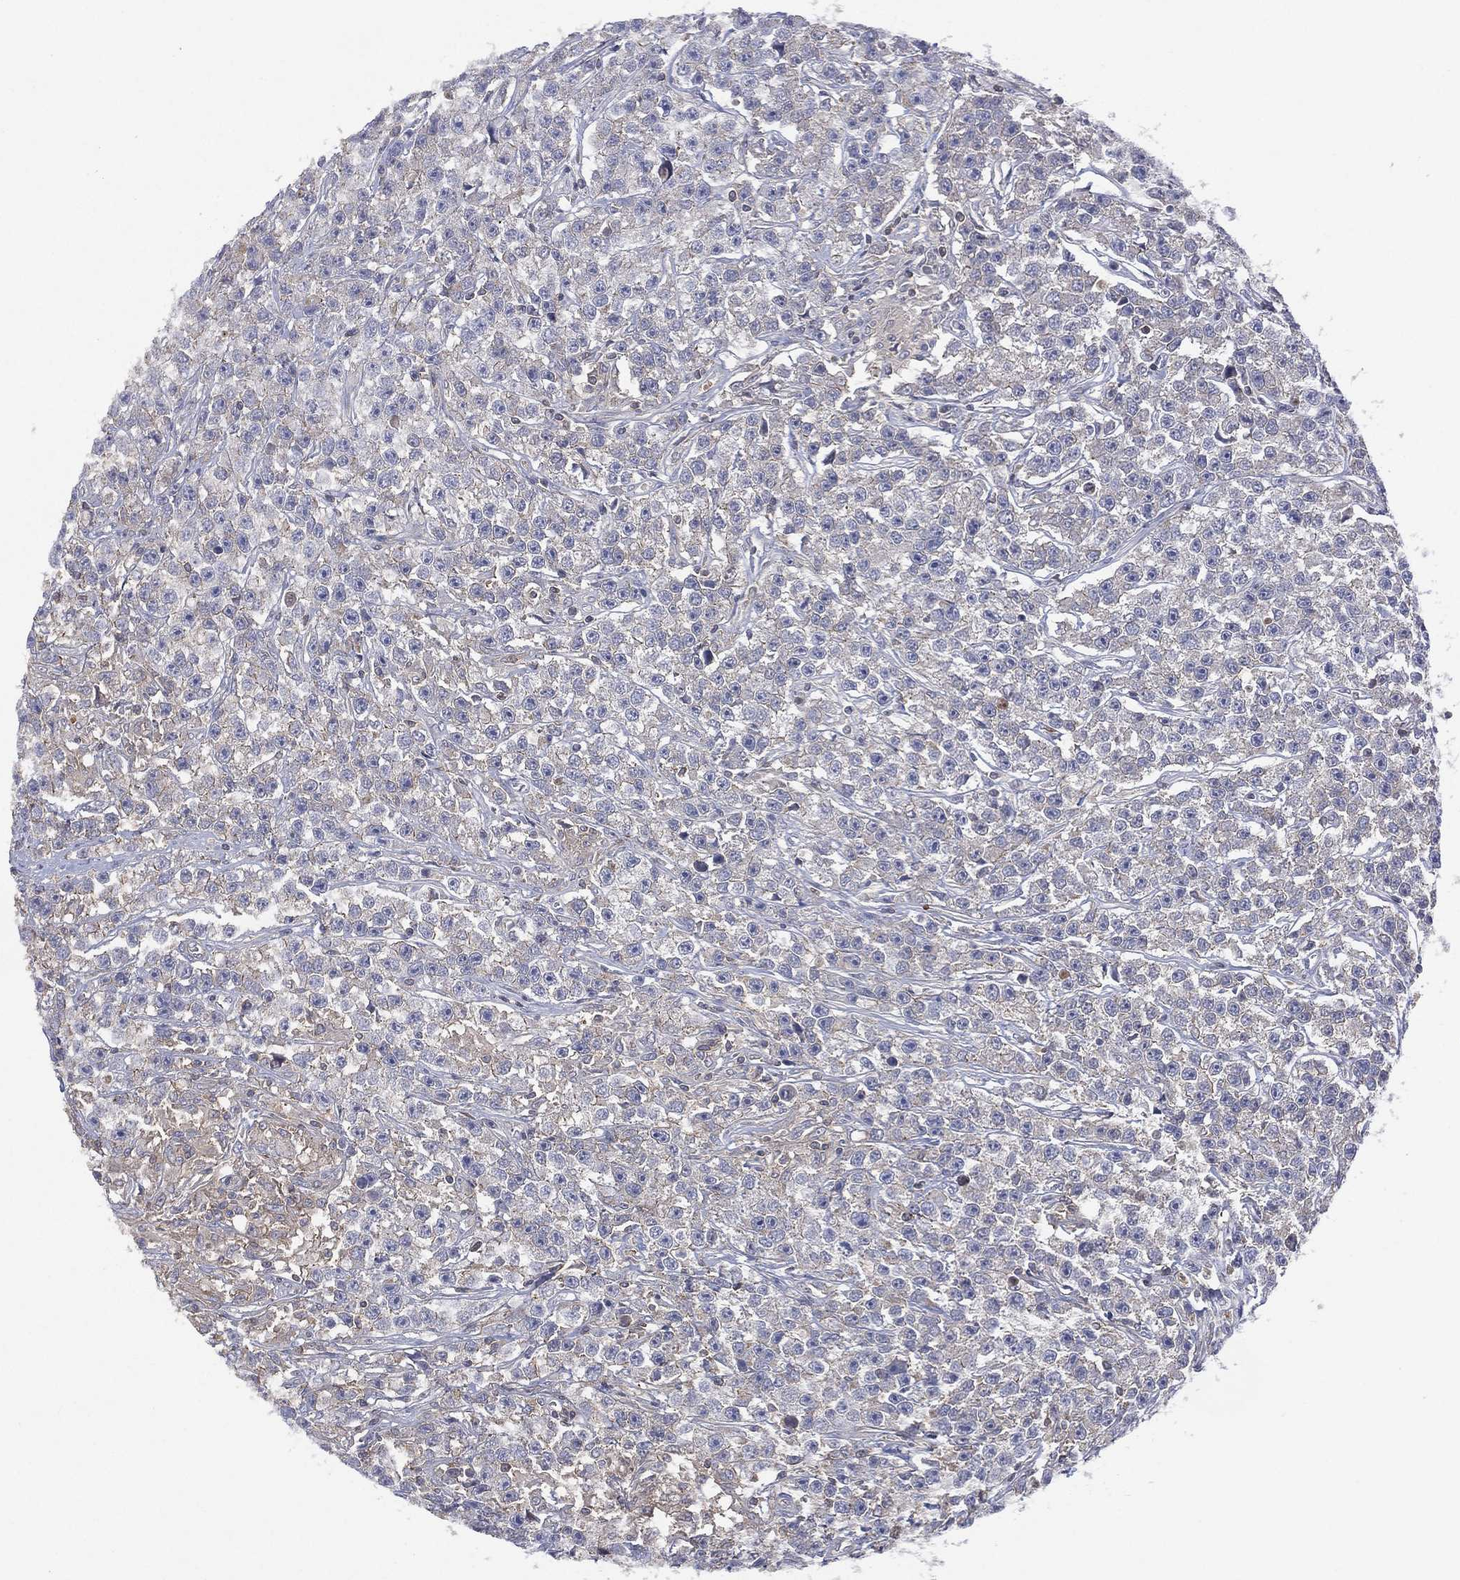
{"staining": {"intensity": "negative", "quantity": "none", "location": "none"}, "tissue": "testis cancer", "cell_type": "Tumor cells", "image_type": "cancer", "snomed": [{"axis": "morphology", "description": "Seminoma, NOS"}, {"axis": "topography", "description": "Testis"}], "caption": "There is no significant expression in tumor cells of testis cancer.", "gene": "DOCK8", "patient": {"sex": "male", "age": 59}}